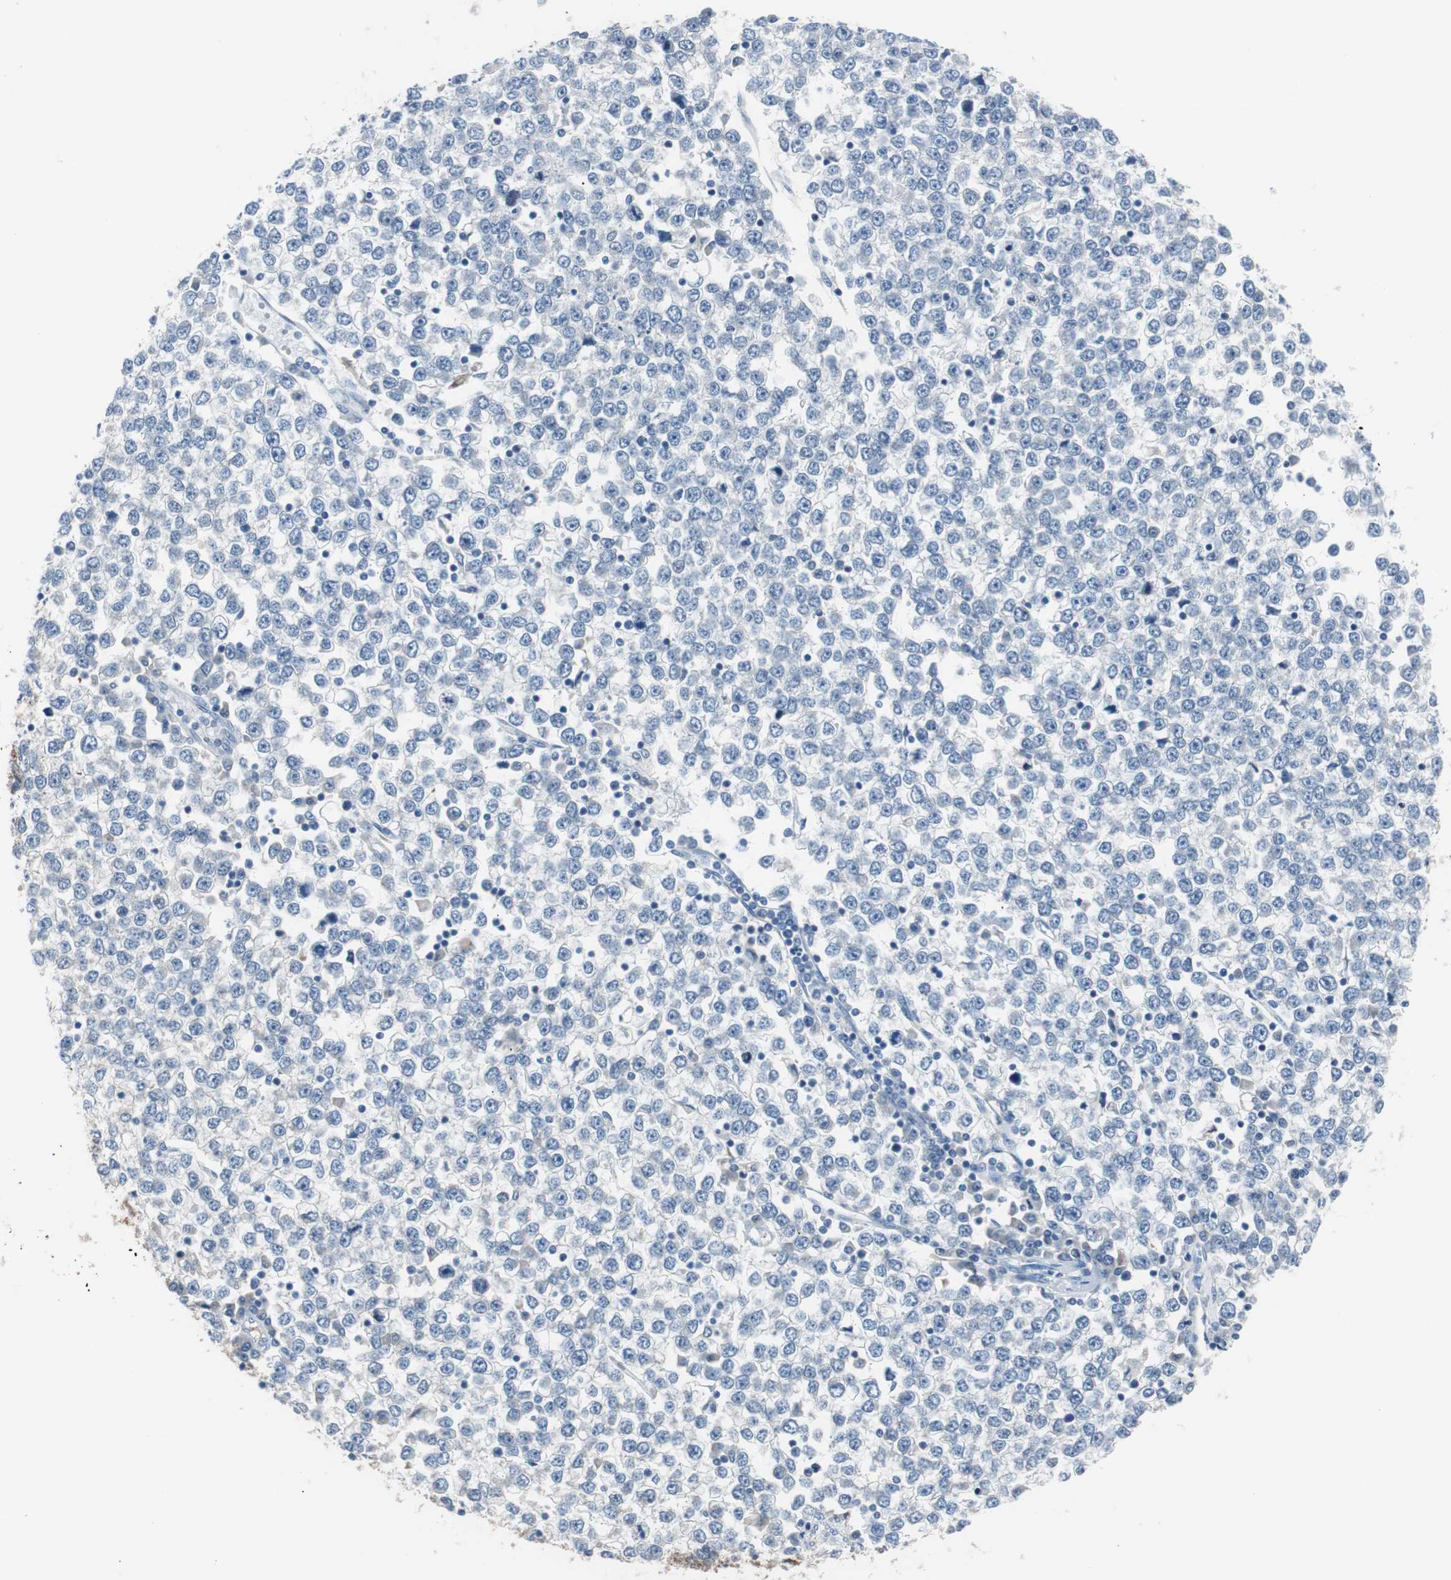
{"staining": {"intensity": "negative", "quantity": "none", "location": "none"}, "tissue": "testis cancer", "cell_type": "Tumor cells", "image_type": "cancer", "snomed": [{"axis": "morphology", "description": "Seminoma, NOS"}, {"axis": "topography", "description": "Testis"}], "caption": "An image of human testis cancer (seminoma) is negative for staining in tumor cells.", "gene": "SERPINF1", "patient": {"sex": "male", "age": 65}}